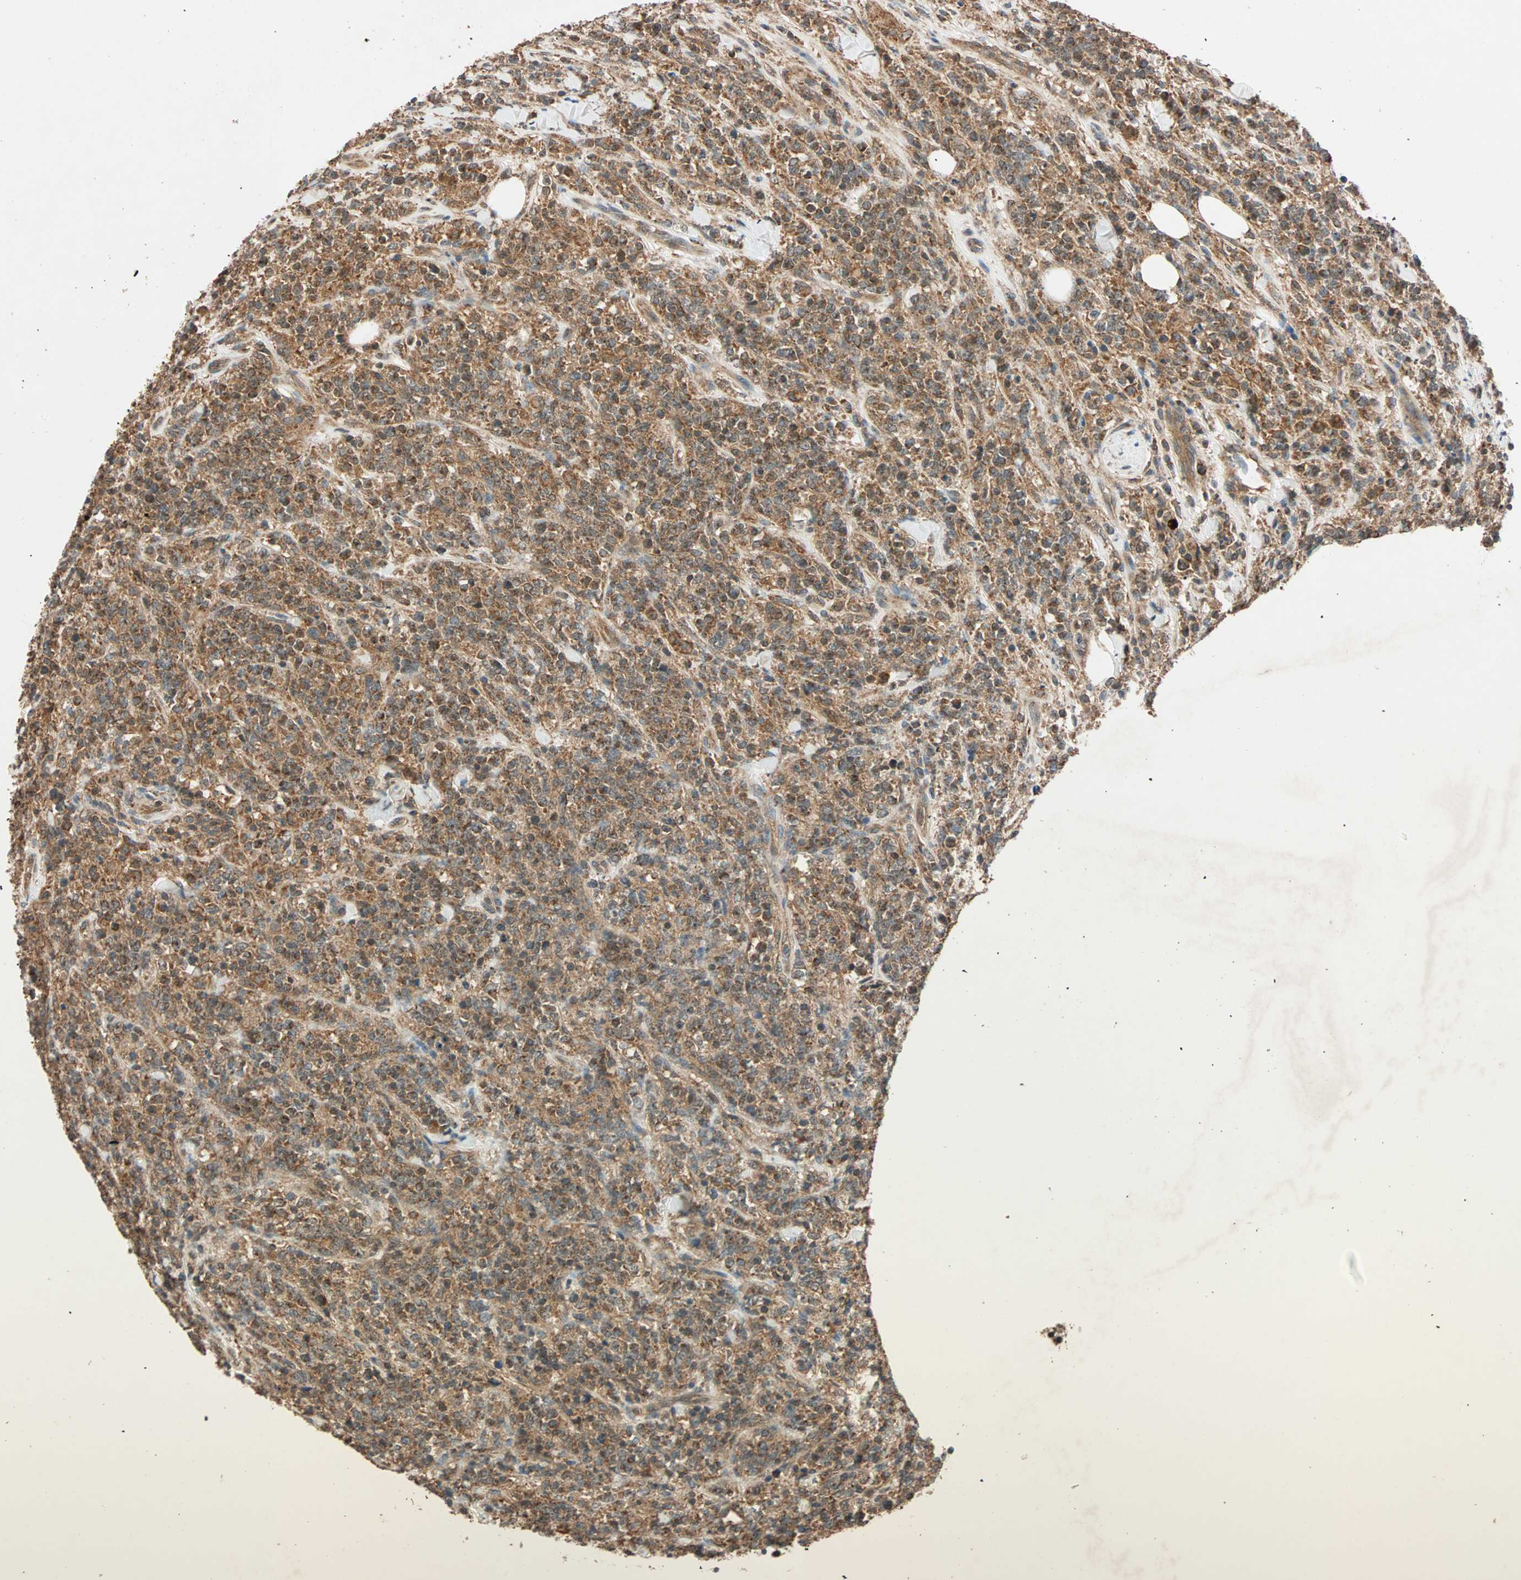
{"staining": {"intensity": "strong", "quantity": ">75%", "location": "cytoplasmic/membranous"}, "tissue": "lymphoma", "cell_type": "Tumor cells", "image_type": "cancer", "snomed": [{"axis": "morphology", "description": "Malignant lymphoma, non-Hodgkin's type, High grade"}, {"axis": "topography", "description": "Soft tissue"}], "caption": "IHC (DAB) staining of human malignant lymphoma, non-Hodgkin's type (high-grade) reveals strong cytoplasmic/membranous protein positivity in about >75% of tumor cells.", "gene": "MAPK1", "patient": {"sex": "male", "age": 18}}